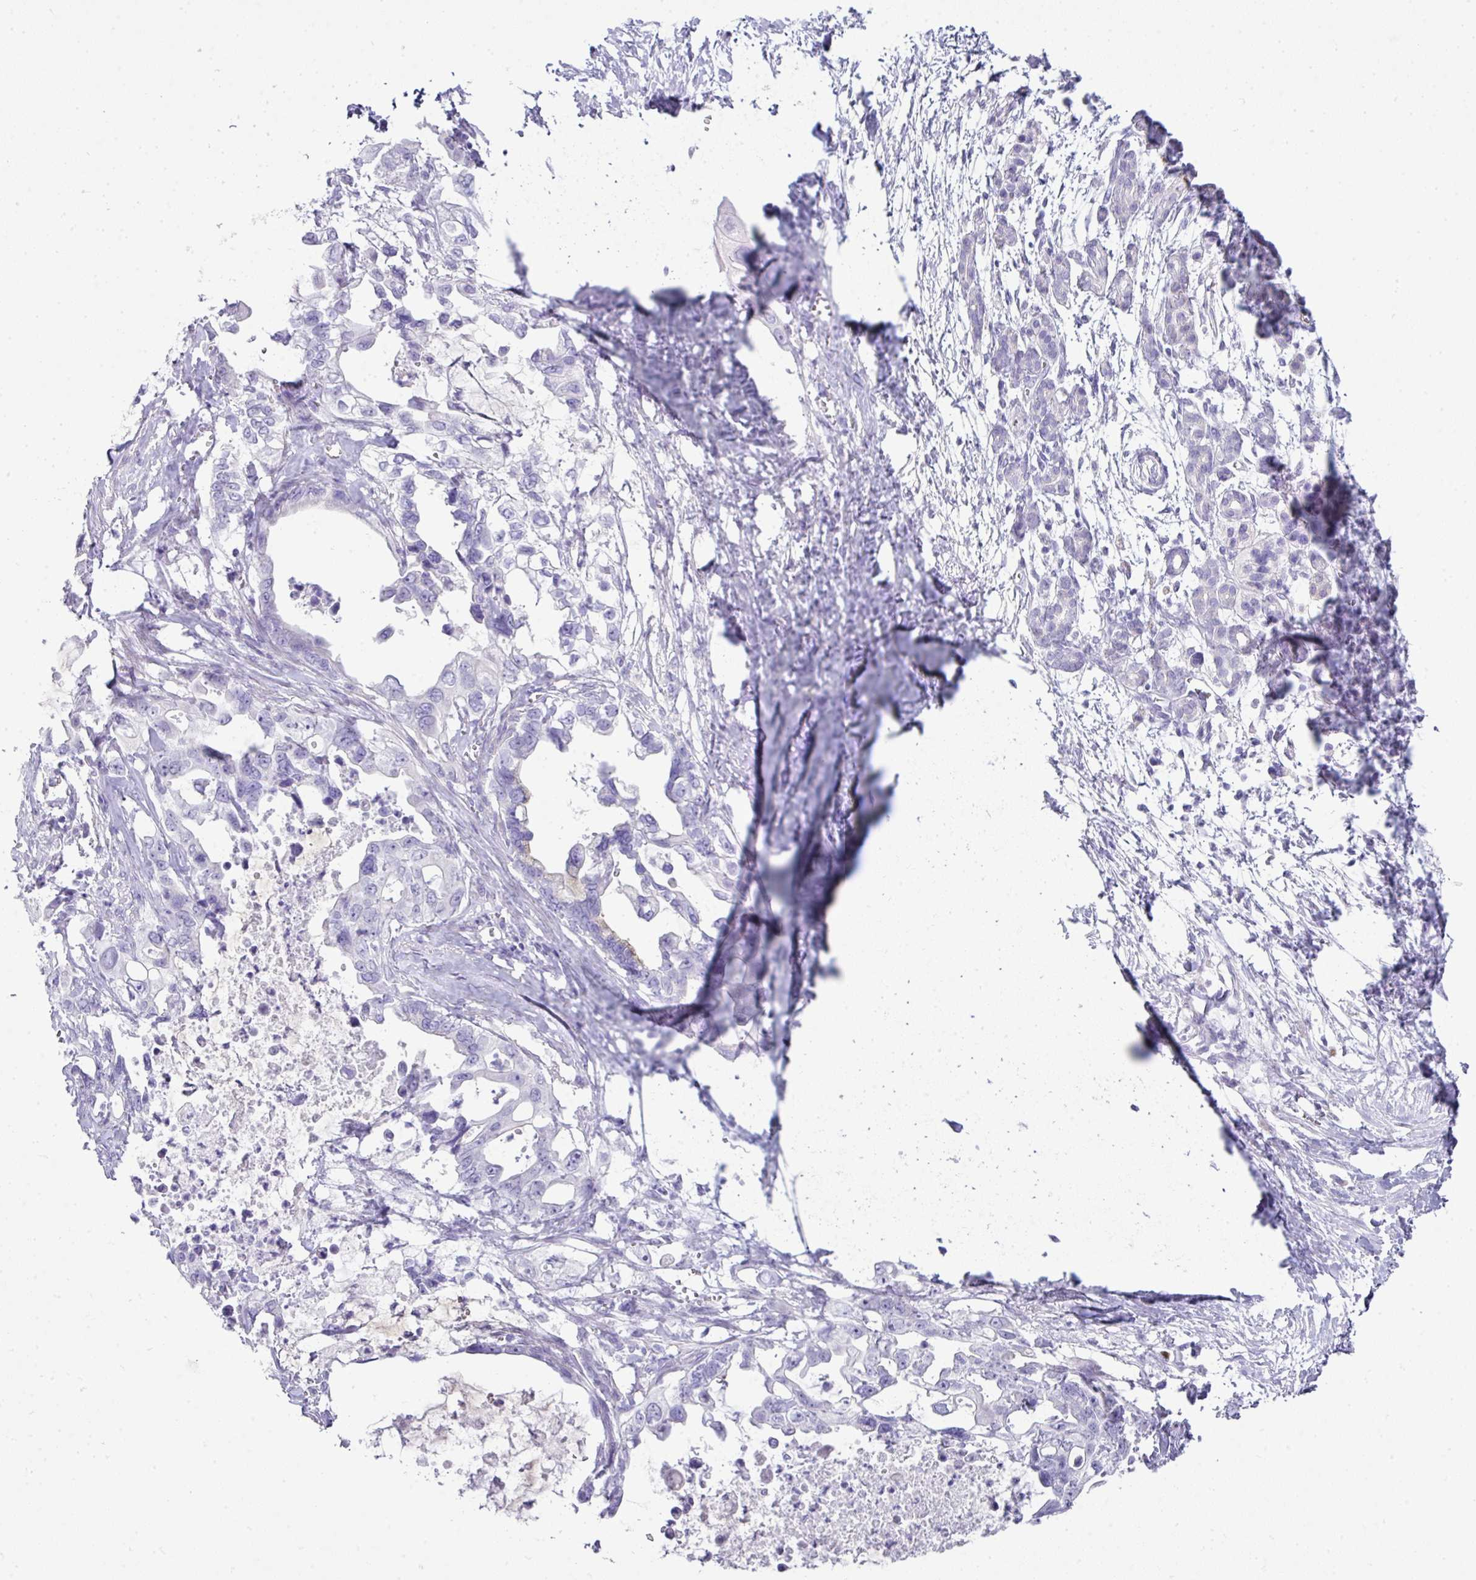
{"staining": {"intensity": "negative", "quantity": "none", "location": "none"}, "tissue": "pancreatic cancer", "cell_type": "Tumor cells", "image_type": "cancer", "snomed": [{"axis": "morphology", "description": "Adenocarcinoma, NOS"}, {"axis": "topography", "description": "Pancreas"}], "caption": "Tumor cells are negative for protein expression in human adenocarcinoma (pancreatic).", "gene": "BCL11A", "patient": {"sex": "male", "age": 61}}